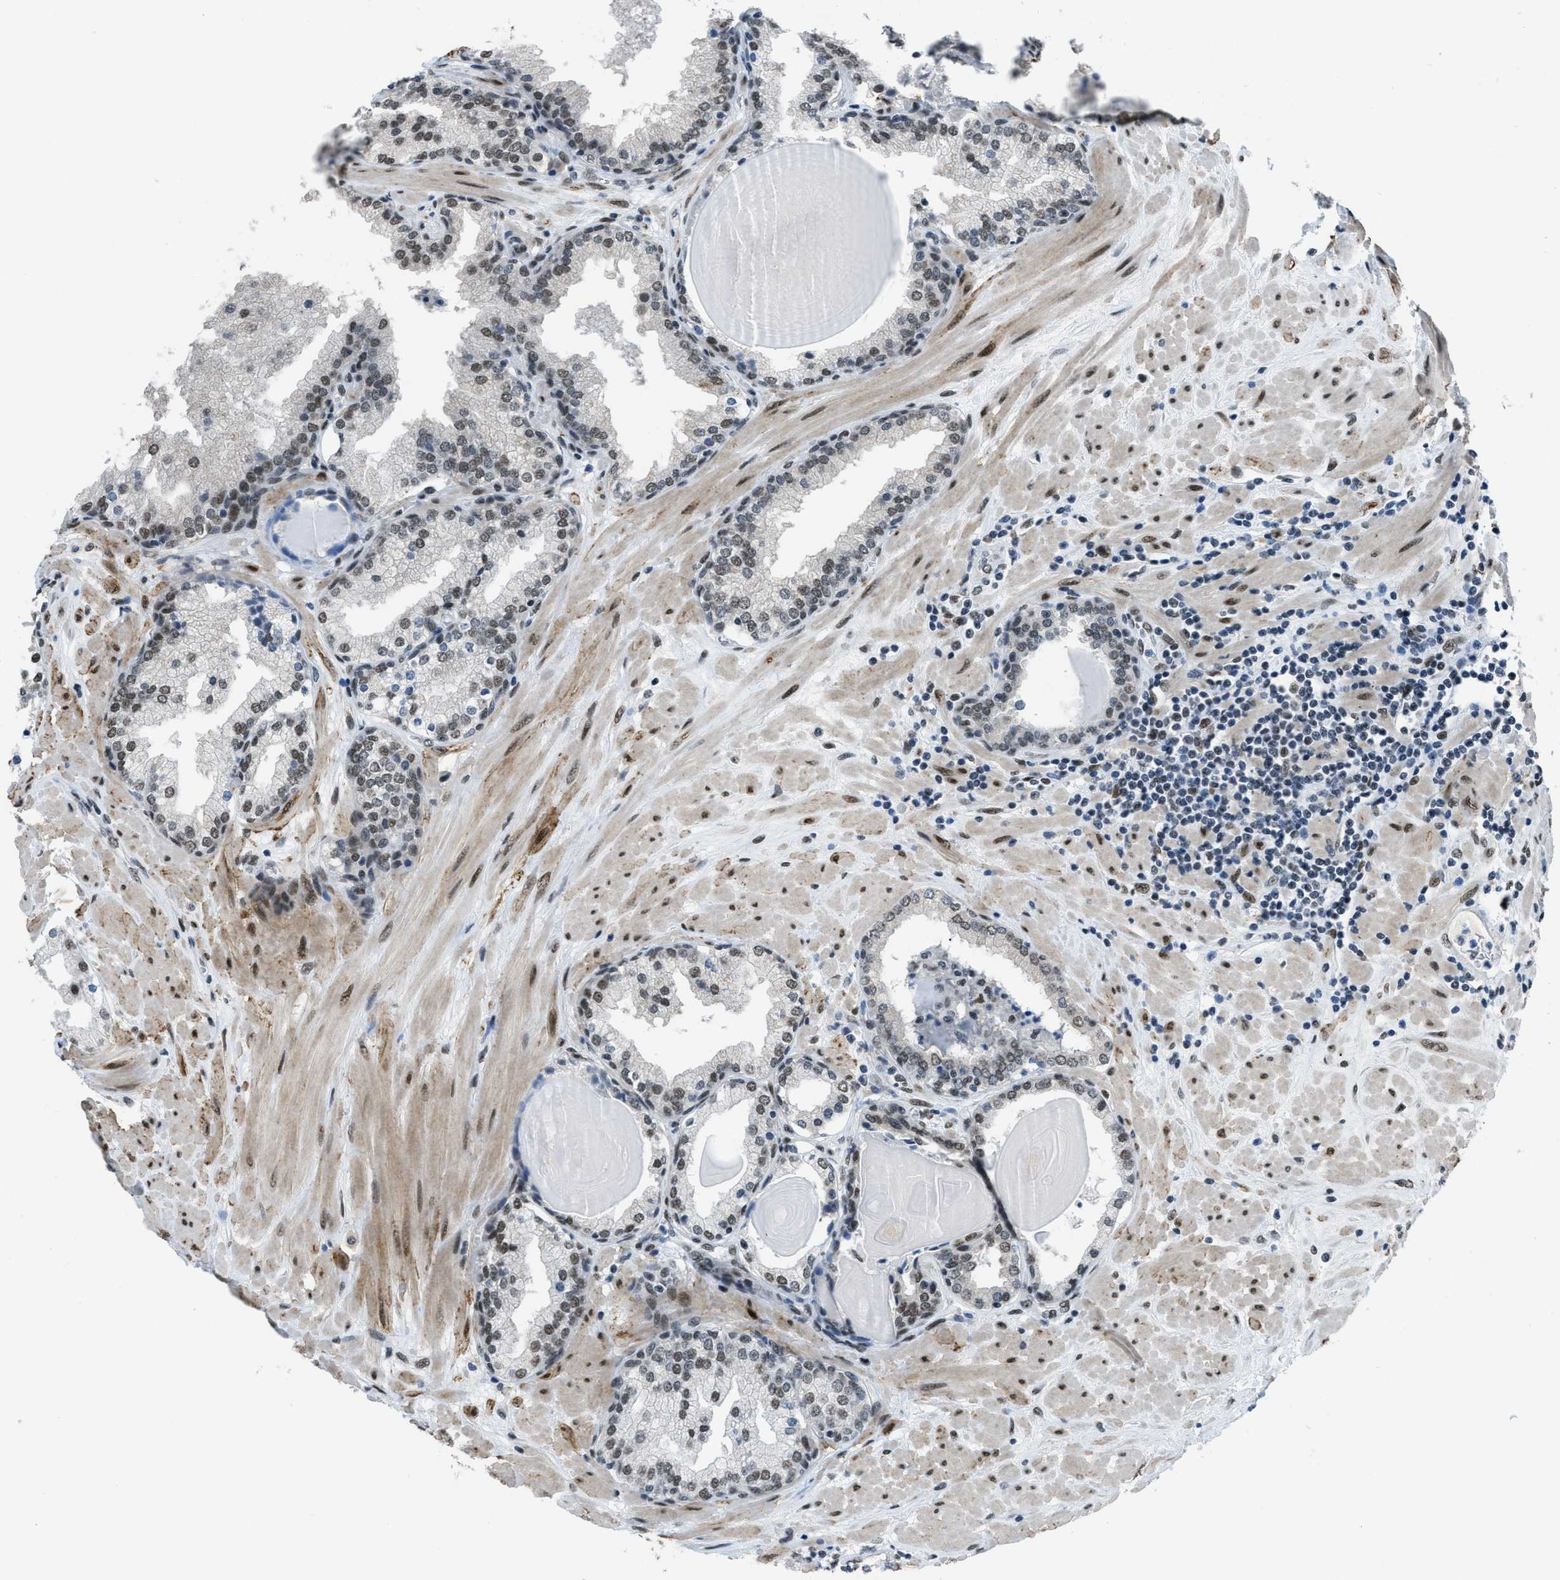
{"staining": {"intensity": "moderate", "quantity": ">75%", "location": "nuclear"}, "tissue": "prostate", "cell_type": "Glandular cells", "image_type": "normal", "snomed": [{"axis": "morphology", "description": "Normal tissue, NOS"}, {"axis": "topography", "description": "Prostate"}], "caption": "A medium amount of moderate nuclear expression is present in approximately >75% of glandular cells in unremarkable prostate. (DAB (3,3'-diaminobenzidine) IHC with brightfield microscopy, high magnification).", "gene": "GATAD2B", "patient": {"sex": "male", "age": 51}}